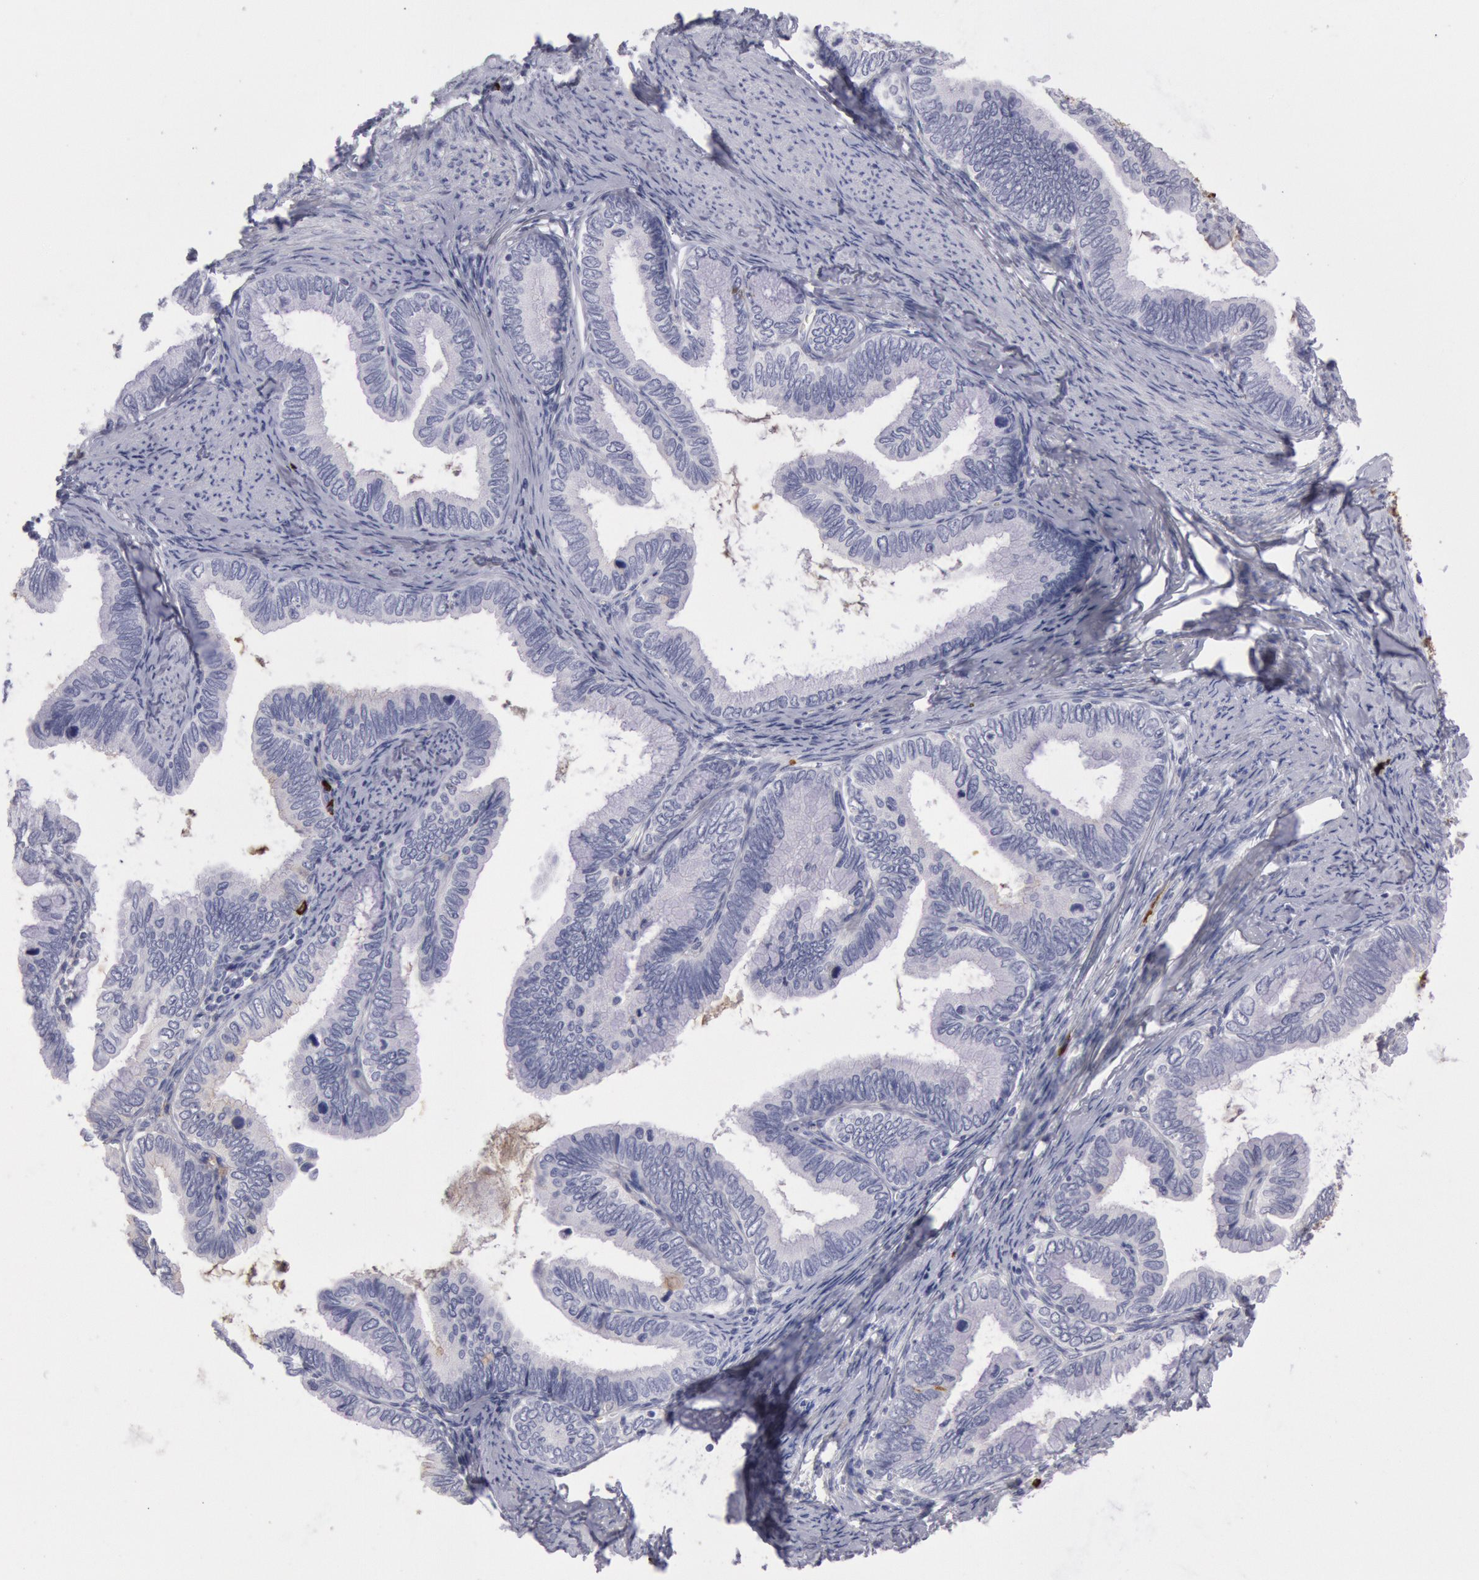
{"staining": {"intensity": "negative", "quantity": "none", "location": "none"}, "tissue": "cervical cancer", "cell_type": "Tumor cells", "image_type": "cancer", "snomed": [{"axis": "morphology", "description": "Adenocarcinoma, NOS"}, {"axis": "topography", "description": "Cervix"}], "caption": "Immunohistochemistry of human adenocarcinoma (cervical) demonstrates no expression in tumor cells.", "gene": "IGHA1", "patient": {"sex": "female", "age": 49}}